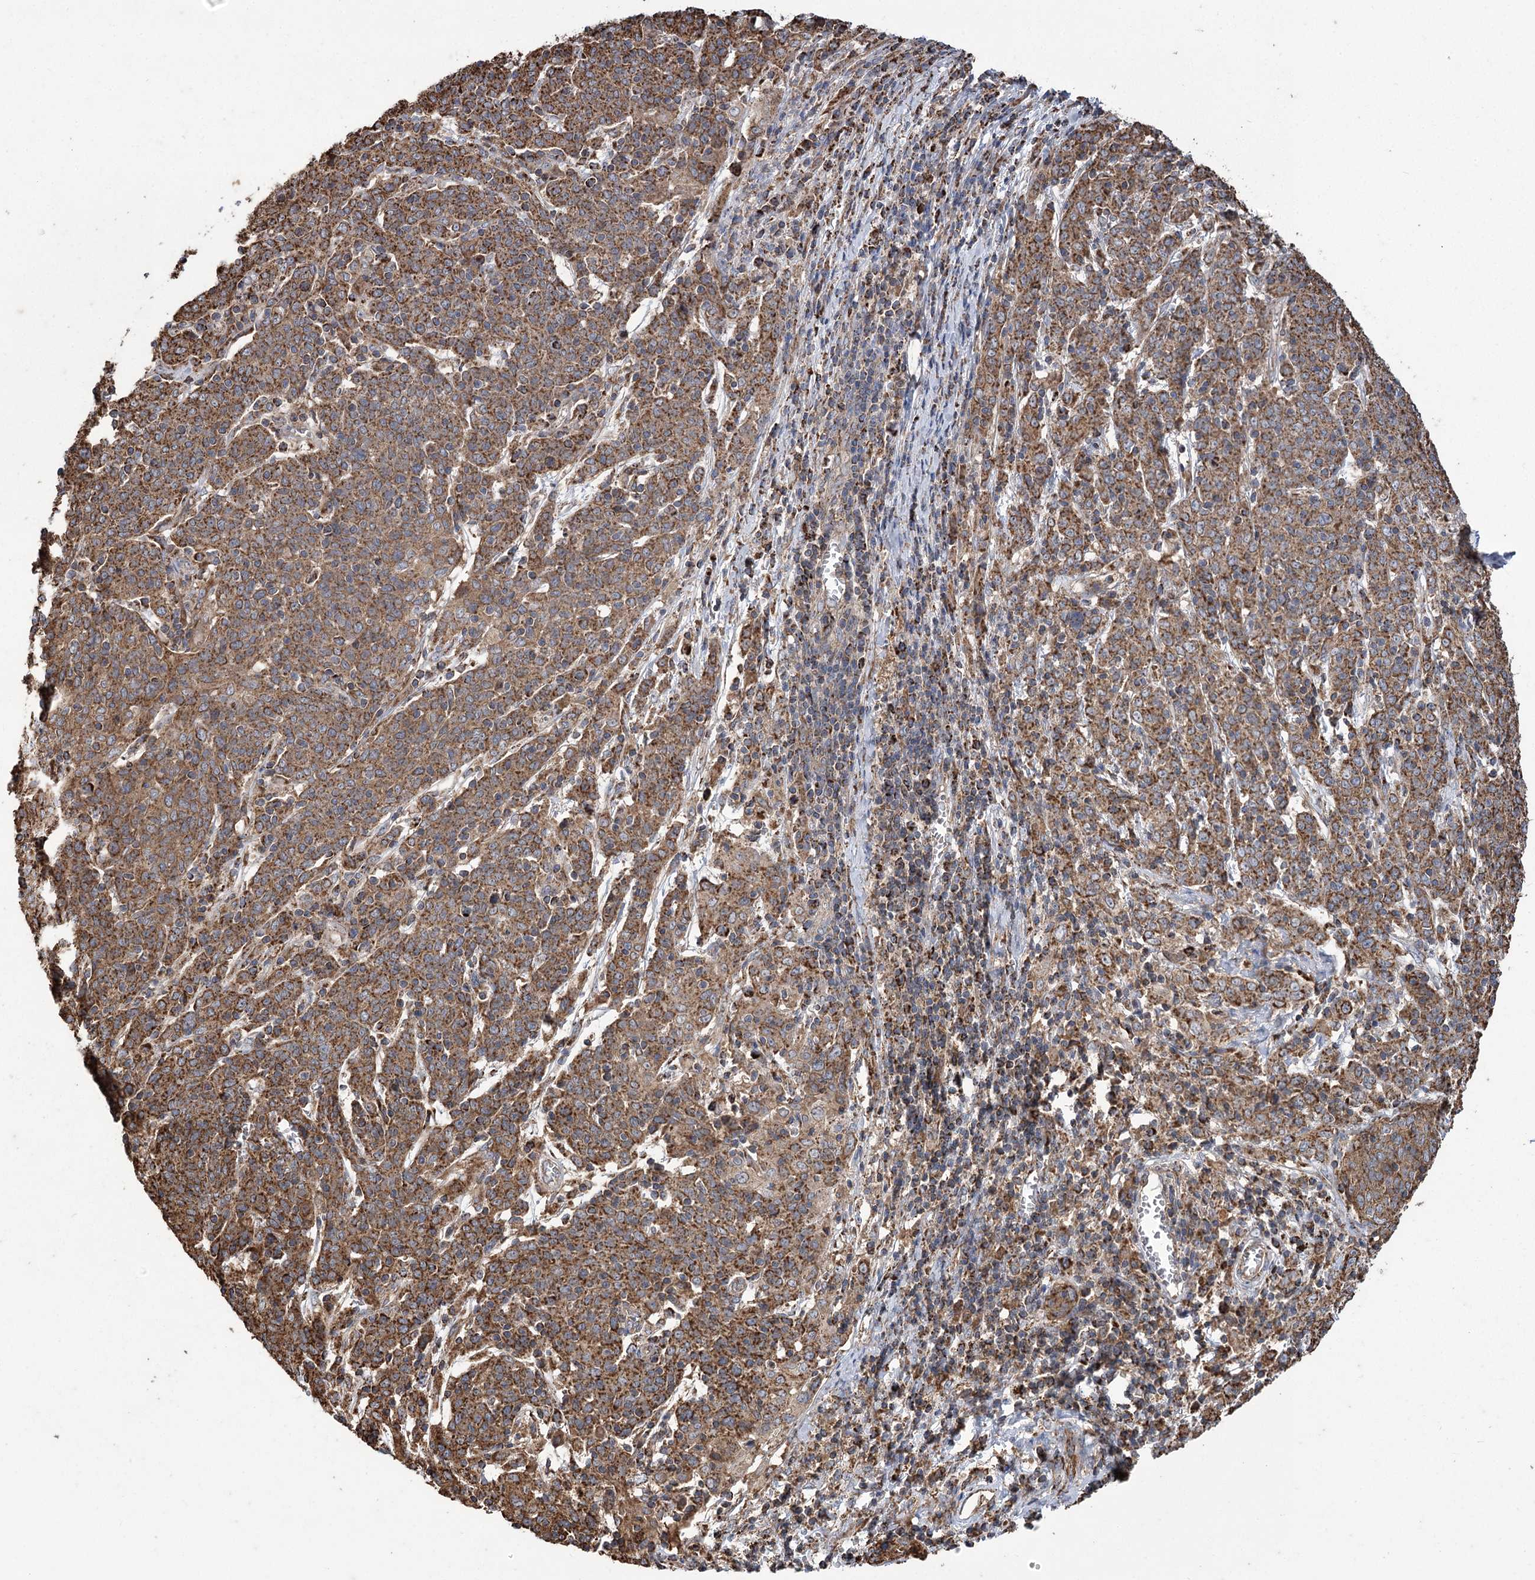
{"staining": {"intensity": "strong", "quantity": ">75%", "location": "cytoplasmic/membranous"}, "tissue": "cervical cancer", "cell_type": "Tumor cells", "image_type": "cancer", "snomed": [{"axis": "morphology", "description": "Squamous cell carcinoma, NOS"}, {"axis": "topography", "description": "Cervix"}], "caption": "High-power microscopy captured an IHC photomicrograph of cervical squamous cell carcinoma, revealing strong cytoplasmic/membranous positivity in about >75% of tumor cells.", "gene": "CARD19", "patient": {"sex": "female", "age": 67}}